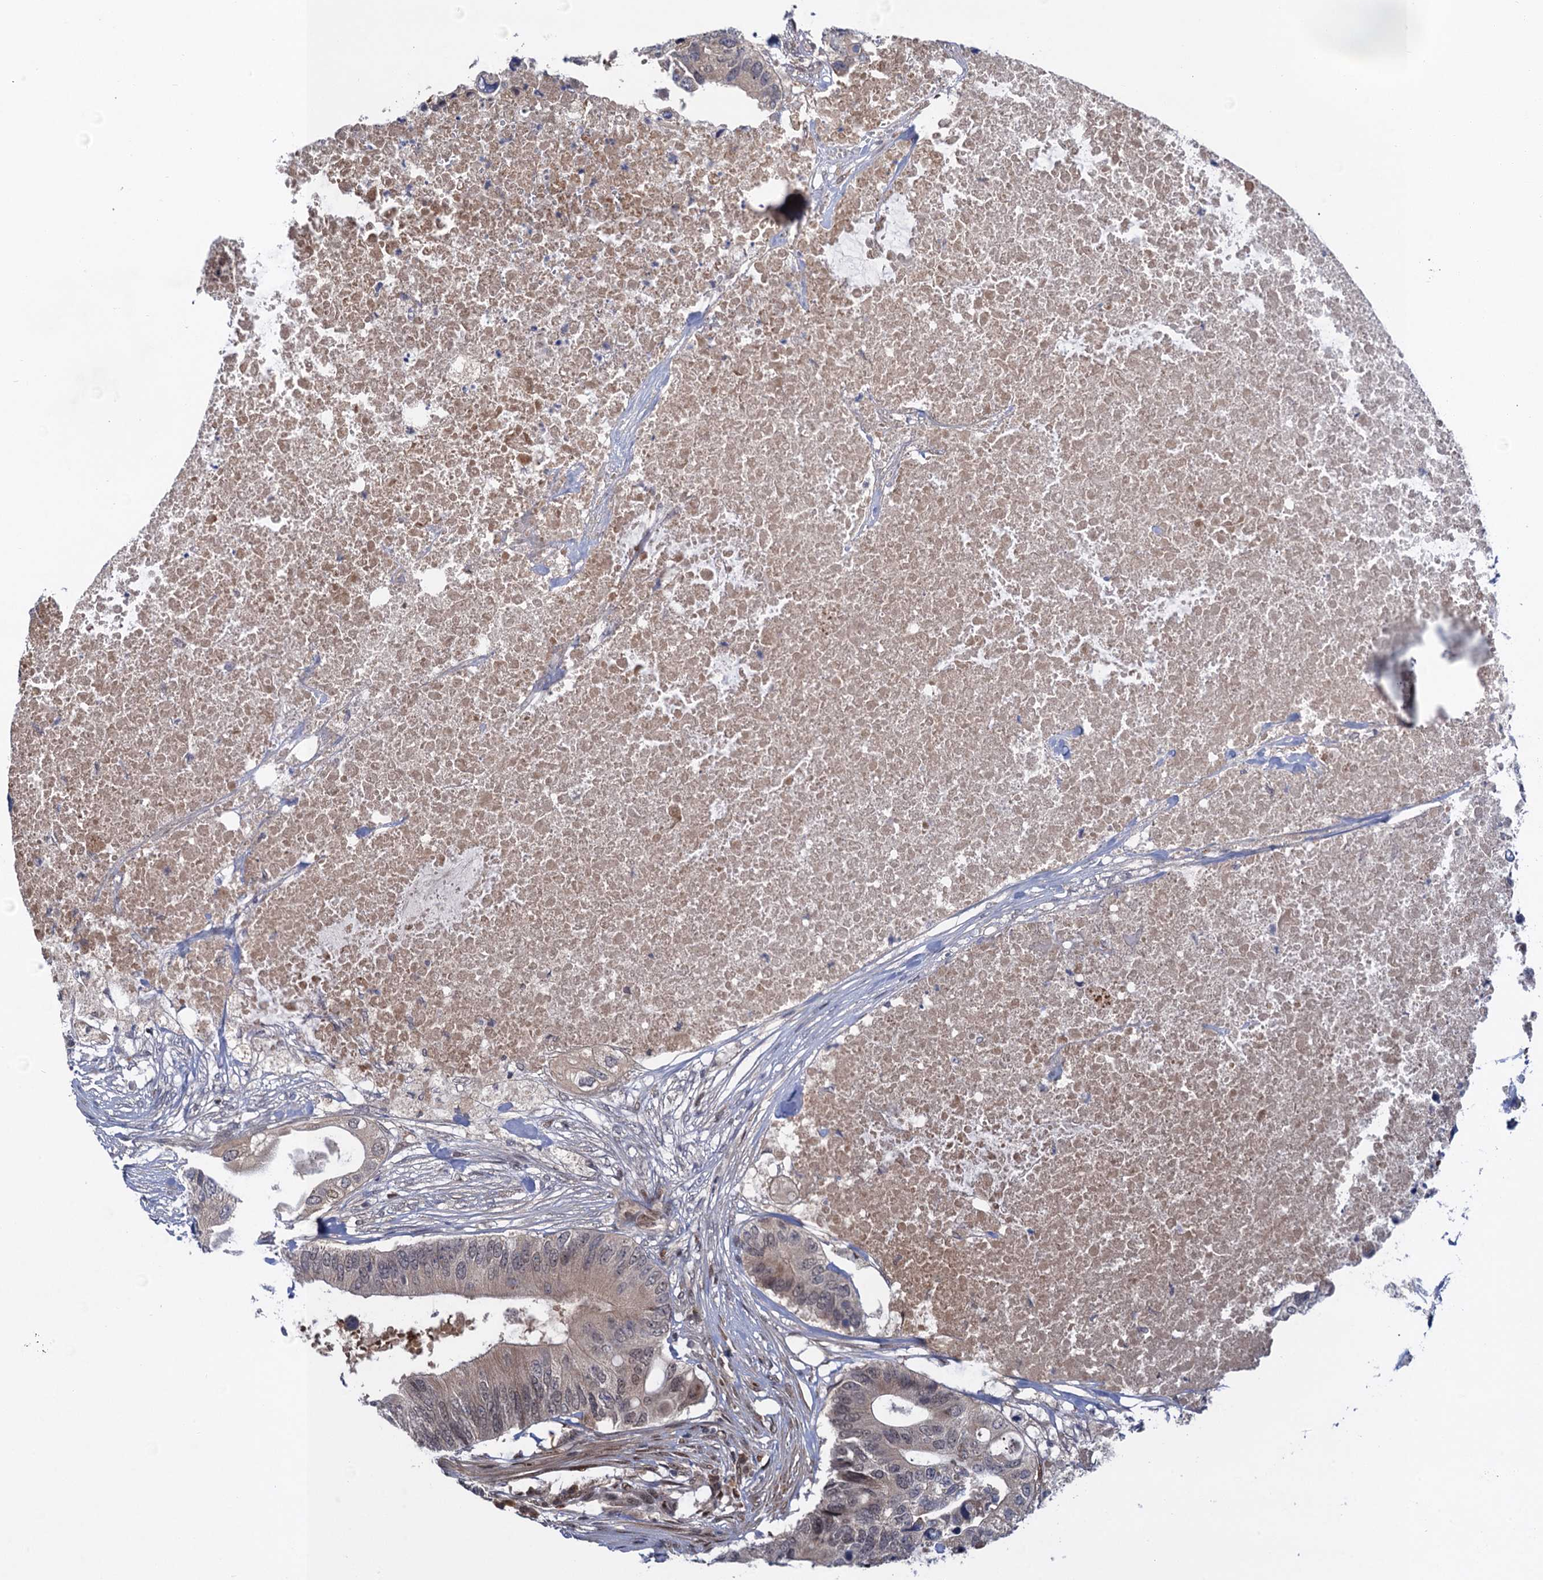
{"staining": {"intensity": "weak", "quantity": "25%-75%", "location": "nuclear"}, "tissue": "colorectal cancer", "cell_type": "Tumor cells", "image_type": "cancer", "snomed": [{"axis": "morphology", "description": "Adenocarcinoma, NOS"}, {"axis": "topography", "description": "Colon"}], "caption": "Adenocarcinoma (colorectal) was stained to show a protein in brown. There is low levels of weak nuclear positivity in approximately 25%-75% of tumor cells.", "gene": "NEK8", "patient": {"sex": "male", "age": 71}}